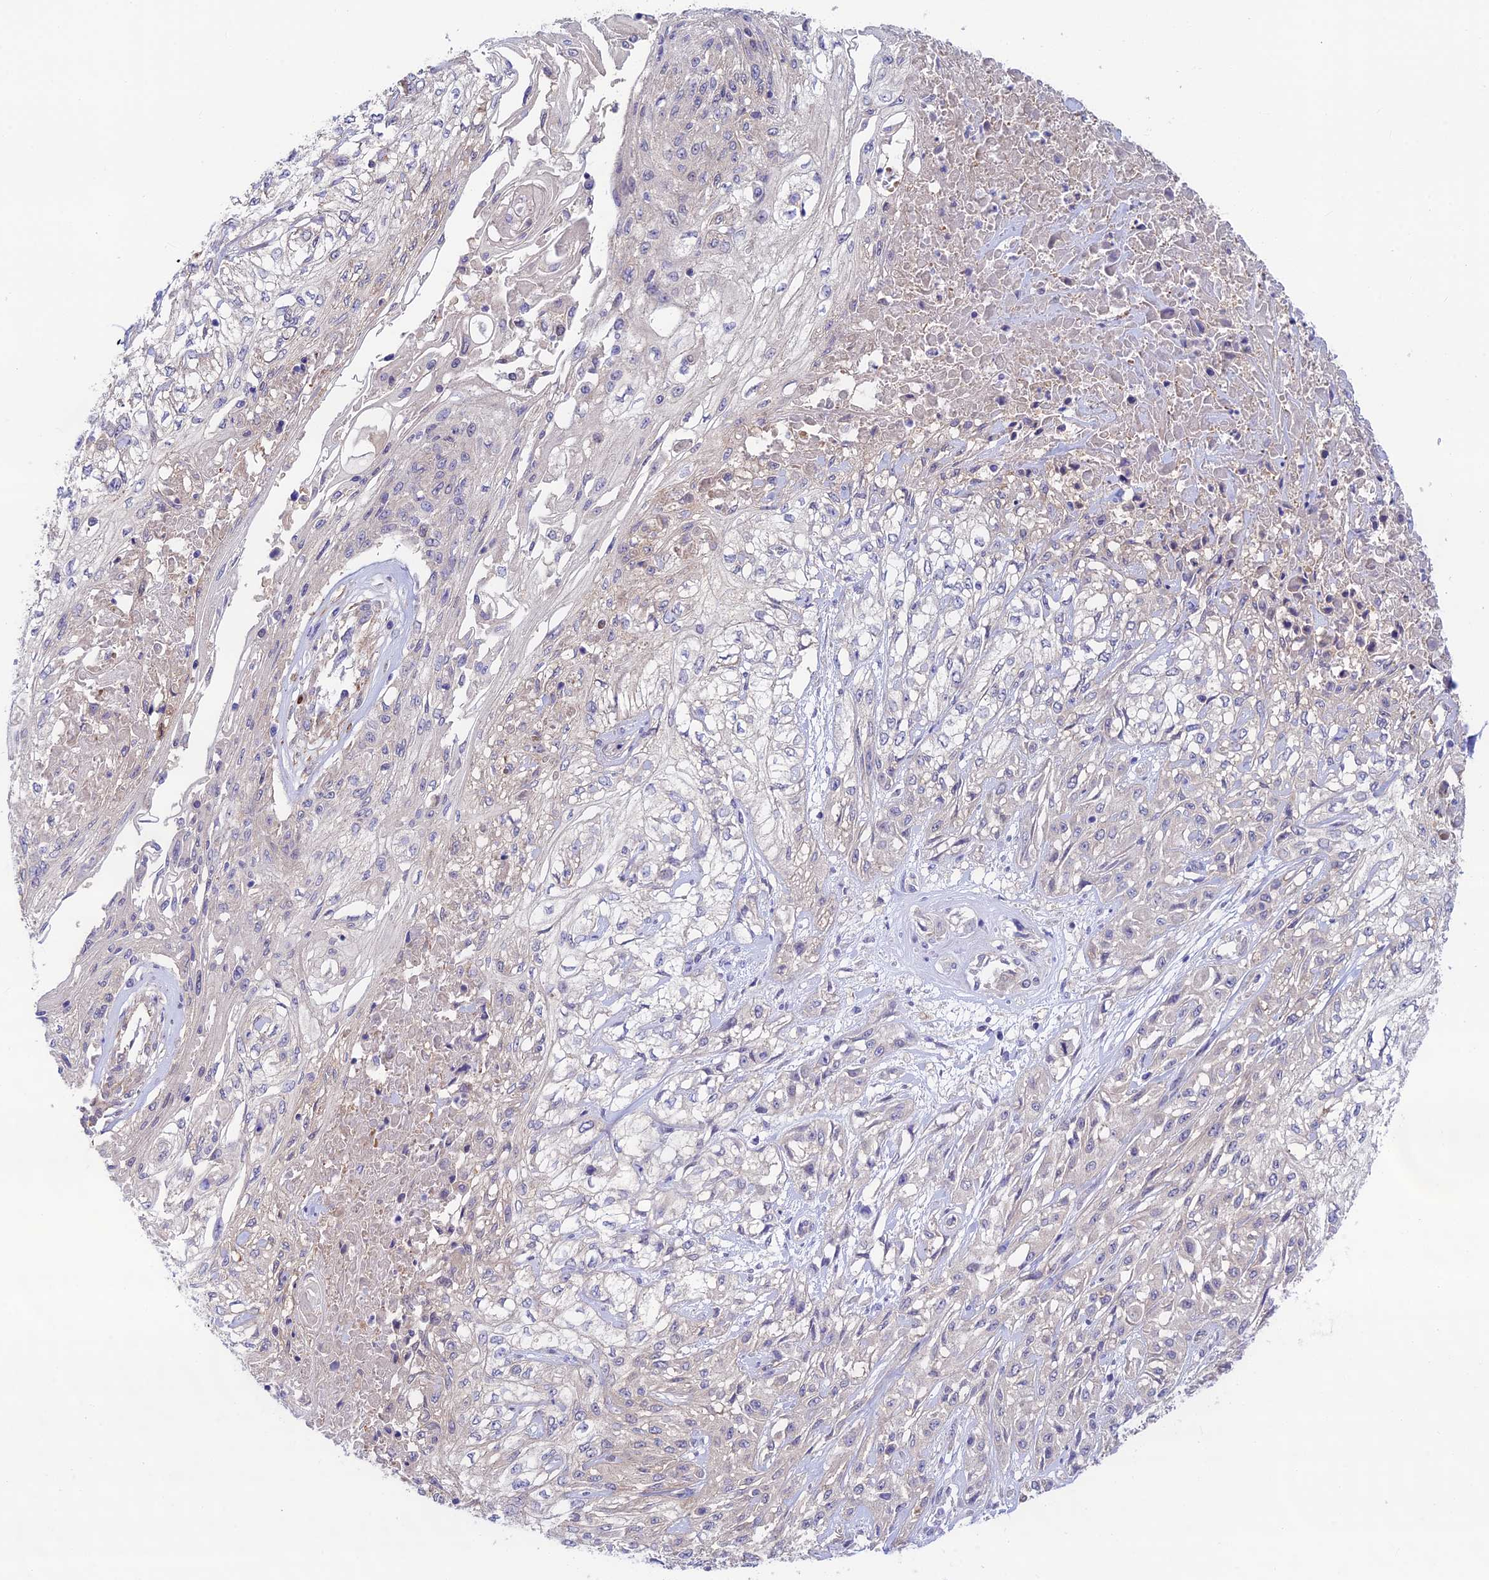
{"staining": {"intensity": "negative", "quantity": "none", "location": "none"}, "tissue": "skin cancer", "cell_type": "Tumor cells", "image_type": "cancer", "snomed": [{"axis": "morphology", "description": "Squamous cell carcinoma, NOS"}, {"axis": "morphology", "description": "Squamous cell carcinoma, metastatic, NOS"}, {"axis": "topography", "description": "Skin"}, {"axis": "topography", "description": "Lymph node"}], "caption": "This is an IHC photomicrograph of human metastatic squamous cell carcinoma (skin). There is no staining in tumor cells.", "gene": "ANKRD50", "patient": {"sex": "male", "age": 75}}